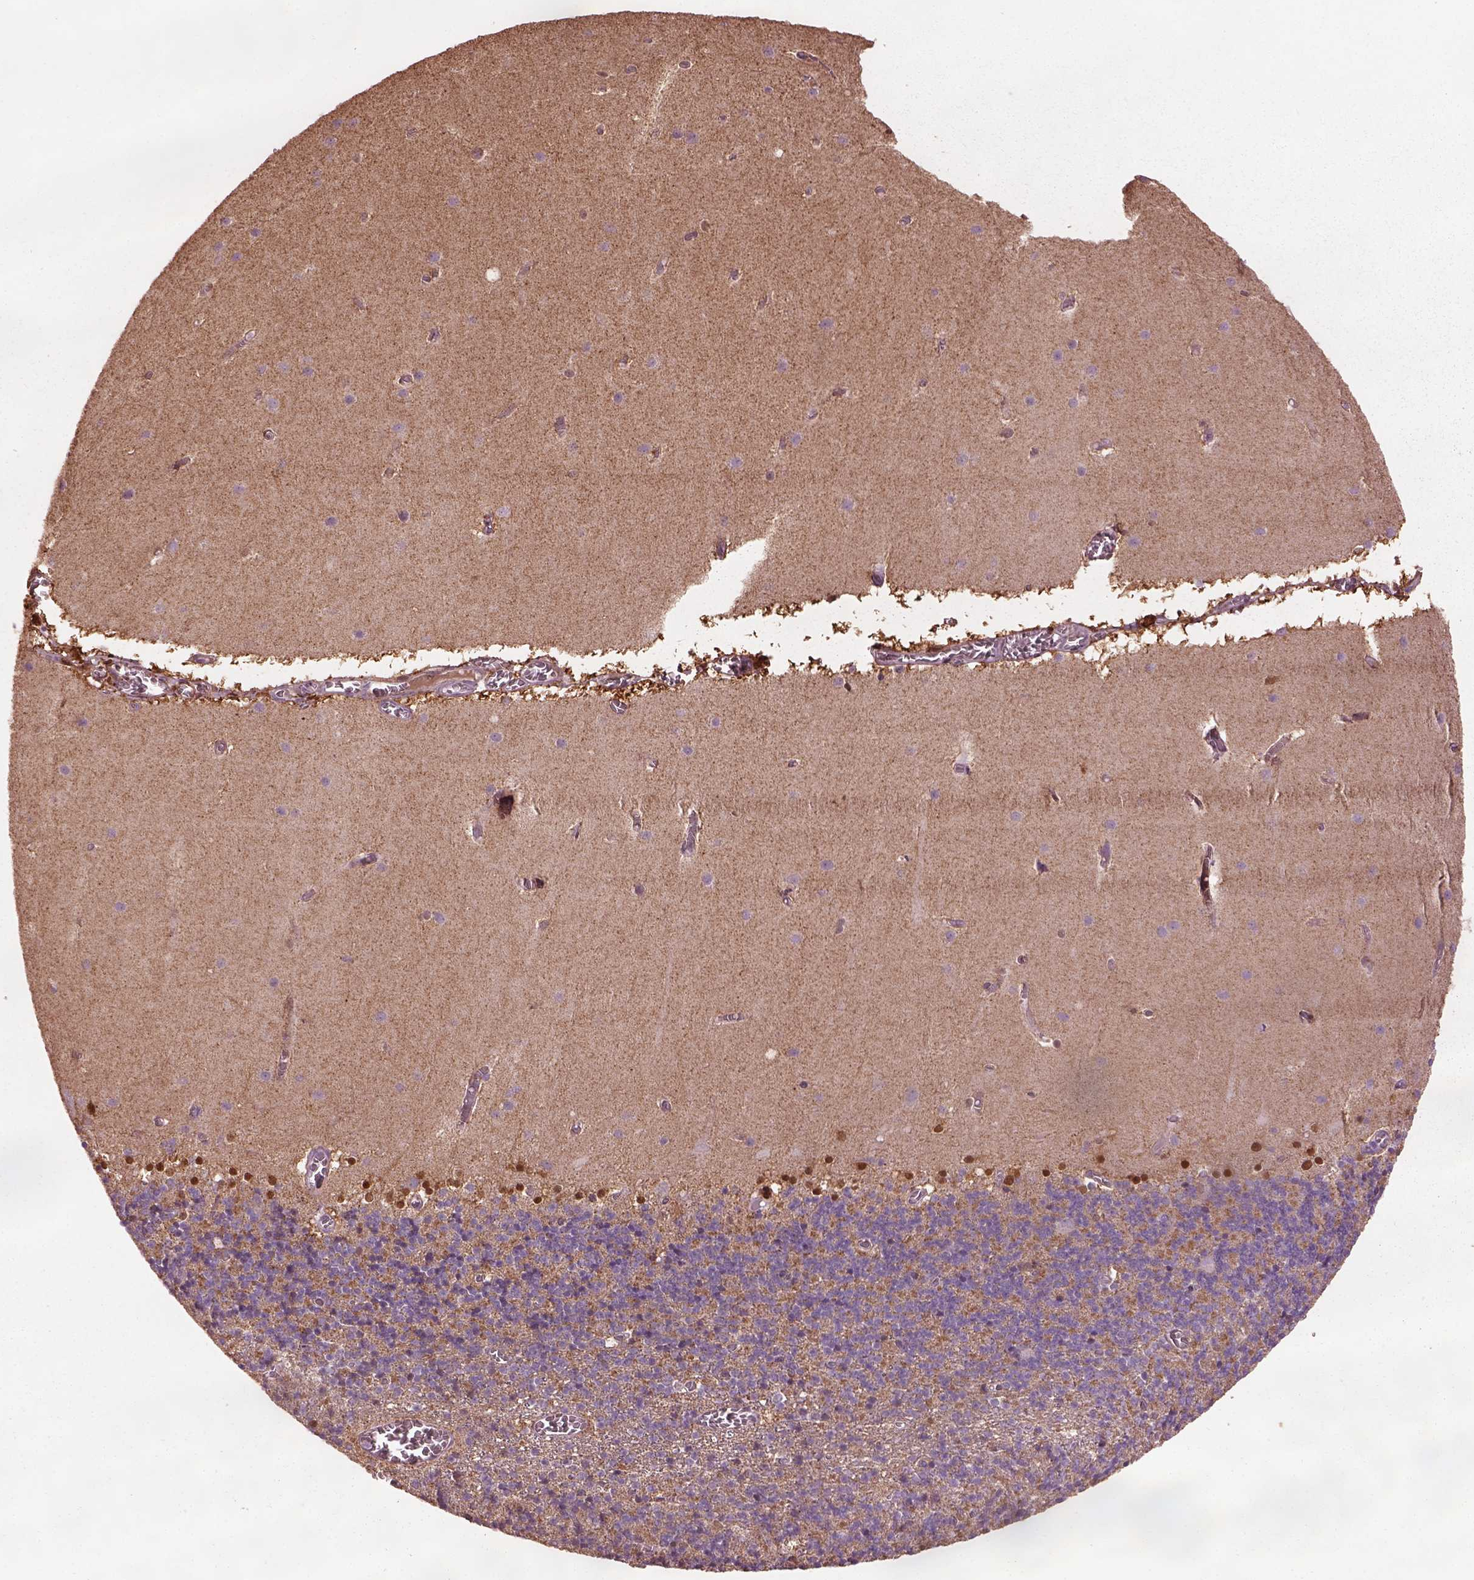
{"staining": {"intensity": "negative", "quantity": "none", "location": "none"}, "tissue": "cerebellum", "cell_type": "Cells in granular layer", "image_type": "normal", "snomed": [{"axis": "morphology", "description": "Normal tissue, NOS"}, {"axis": "topography", "description": "Cerebellum"}], "caption": "IHC of benign cerebellum reveals no expression in cells in granular layer.", "gene": "SRI", "patient": {"sex": "male", "age": 70}}